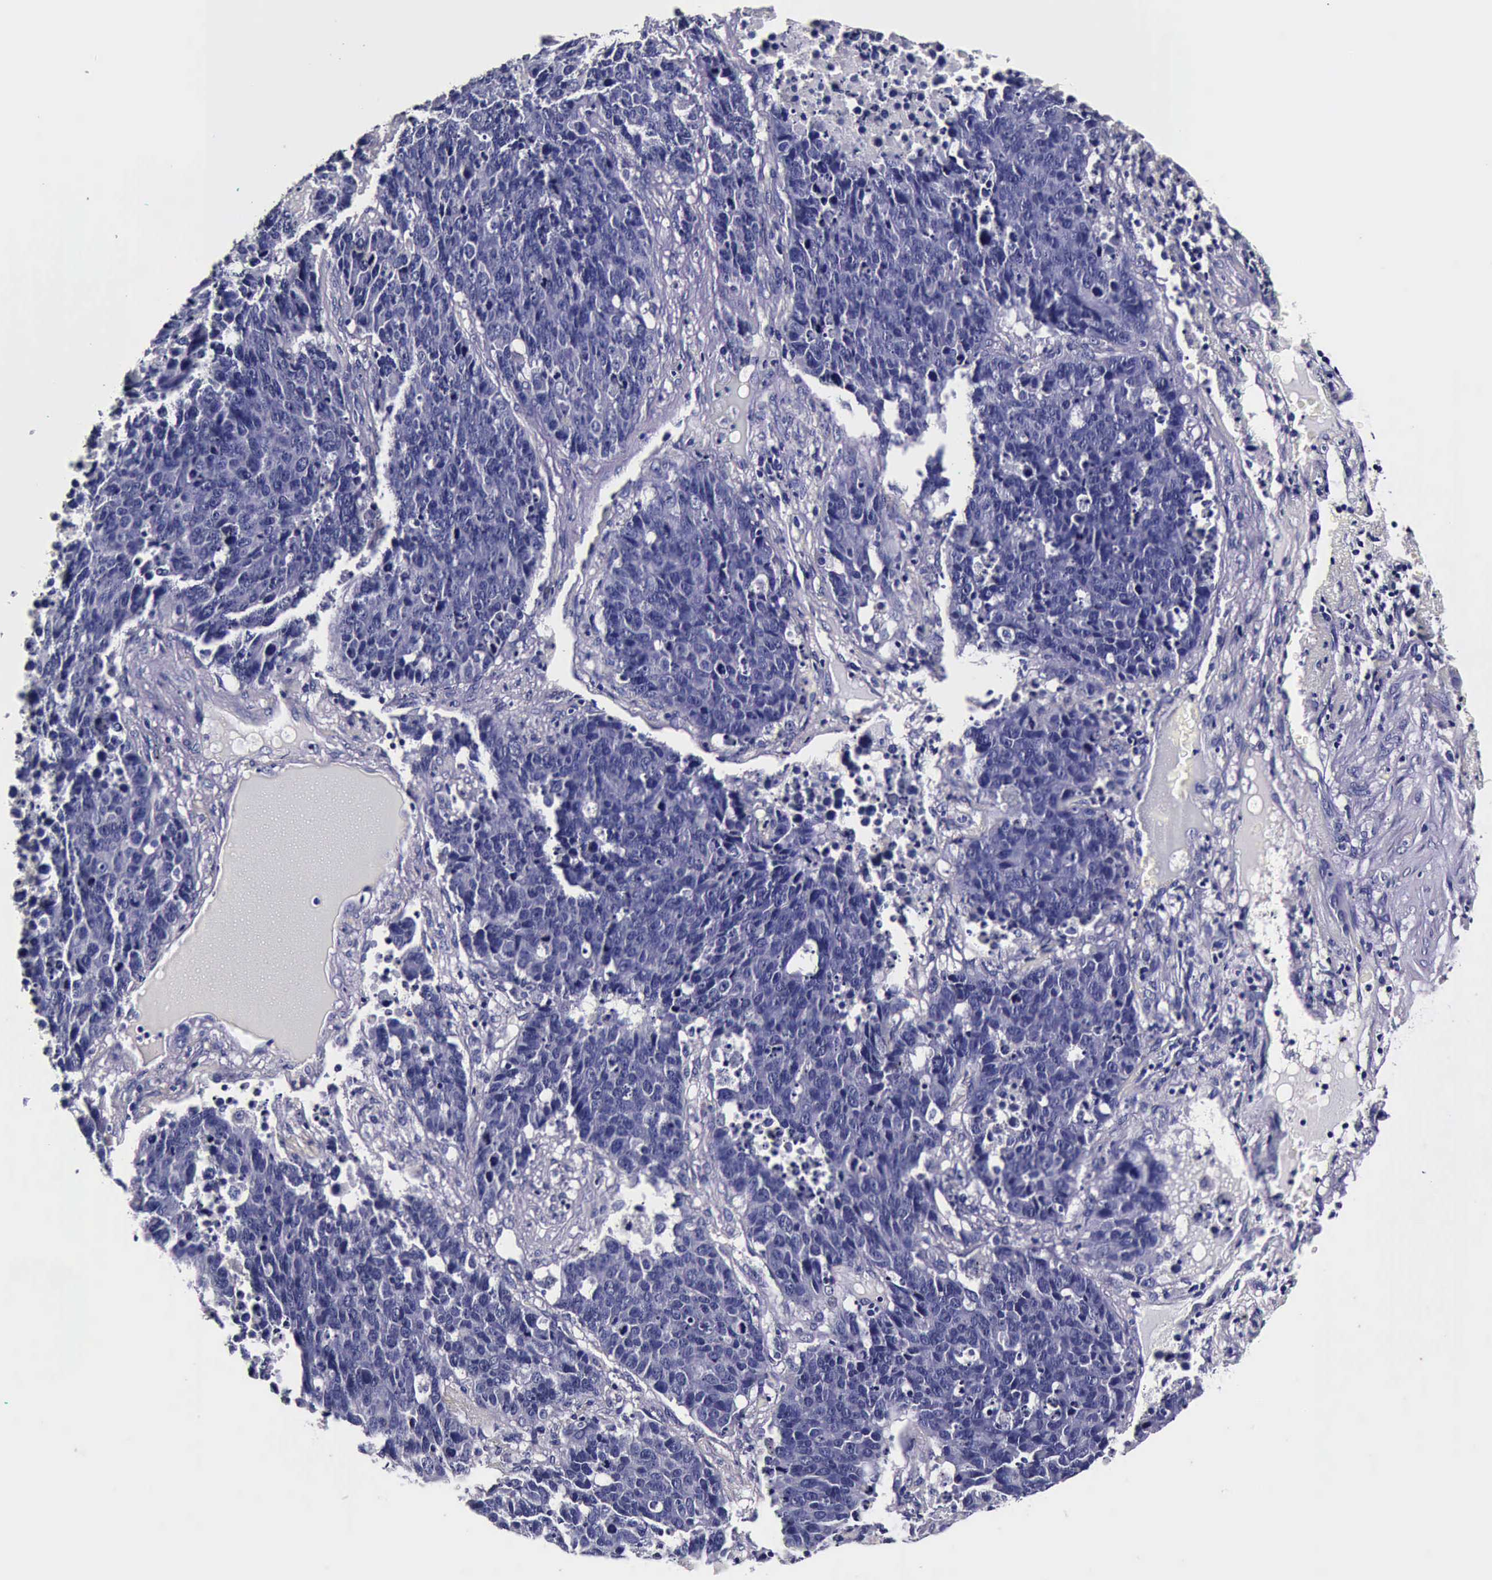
{"staining": {"intensity": "negative", "quantity": "none", "location": "none"}, "tissue": "lung cancer", "cell_type": "Tumor cells", "image_type": "cancer", "snomed": [{"axis": "morphology", "description": "Carcinoid, malignant, NOS"}, {"axis": "topography", "description": "Lung"}], "caption": "An IHC histopathology image of carcinoid (malignant) (lung) is shown. There is no staining in tumor cells of carcinoid (malignant) (lung).", "gene": "IAPP", "patient": {"sex": "male", "age": 60}}